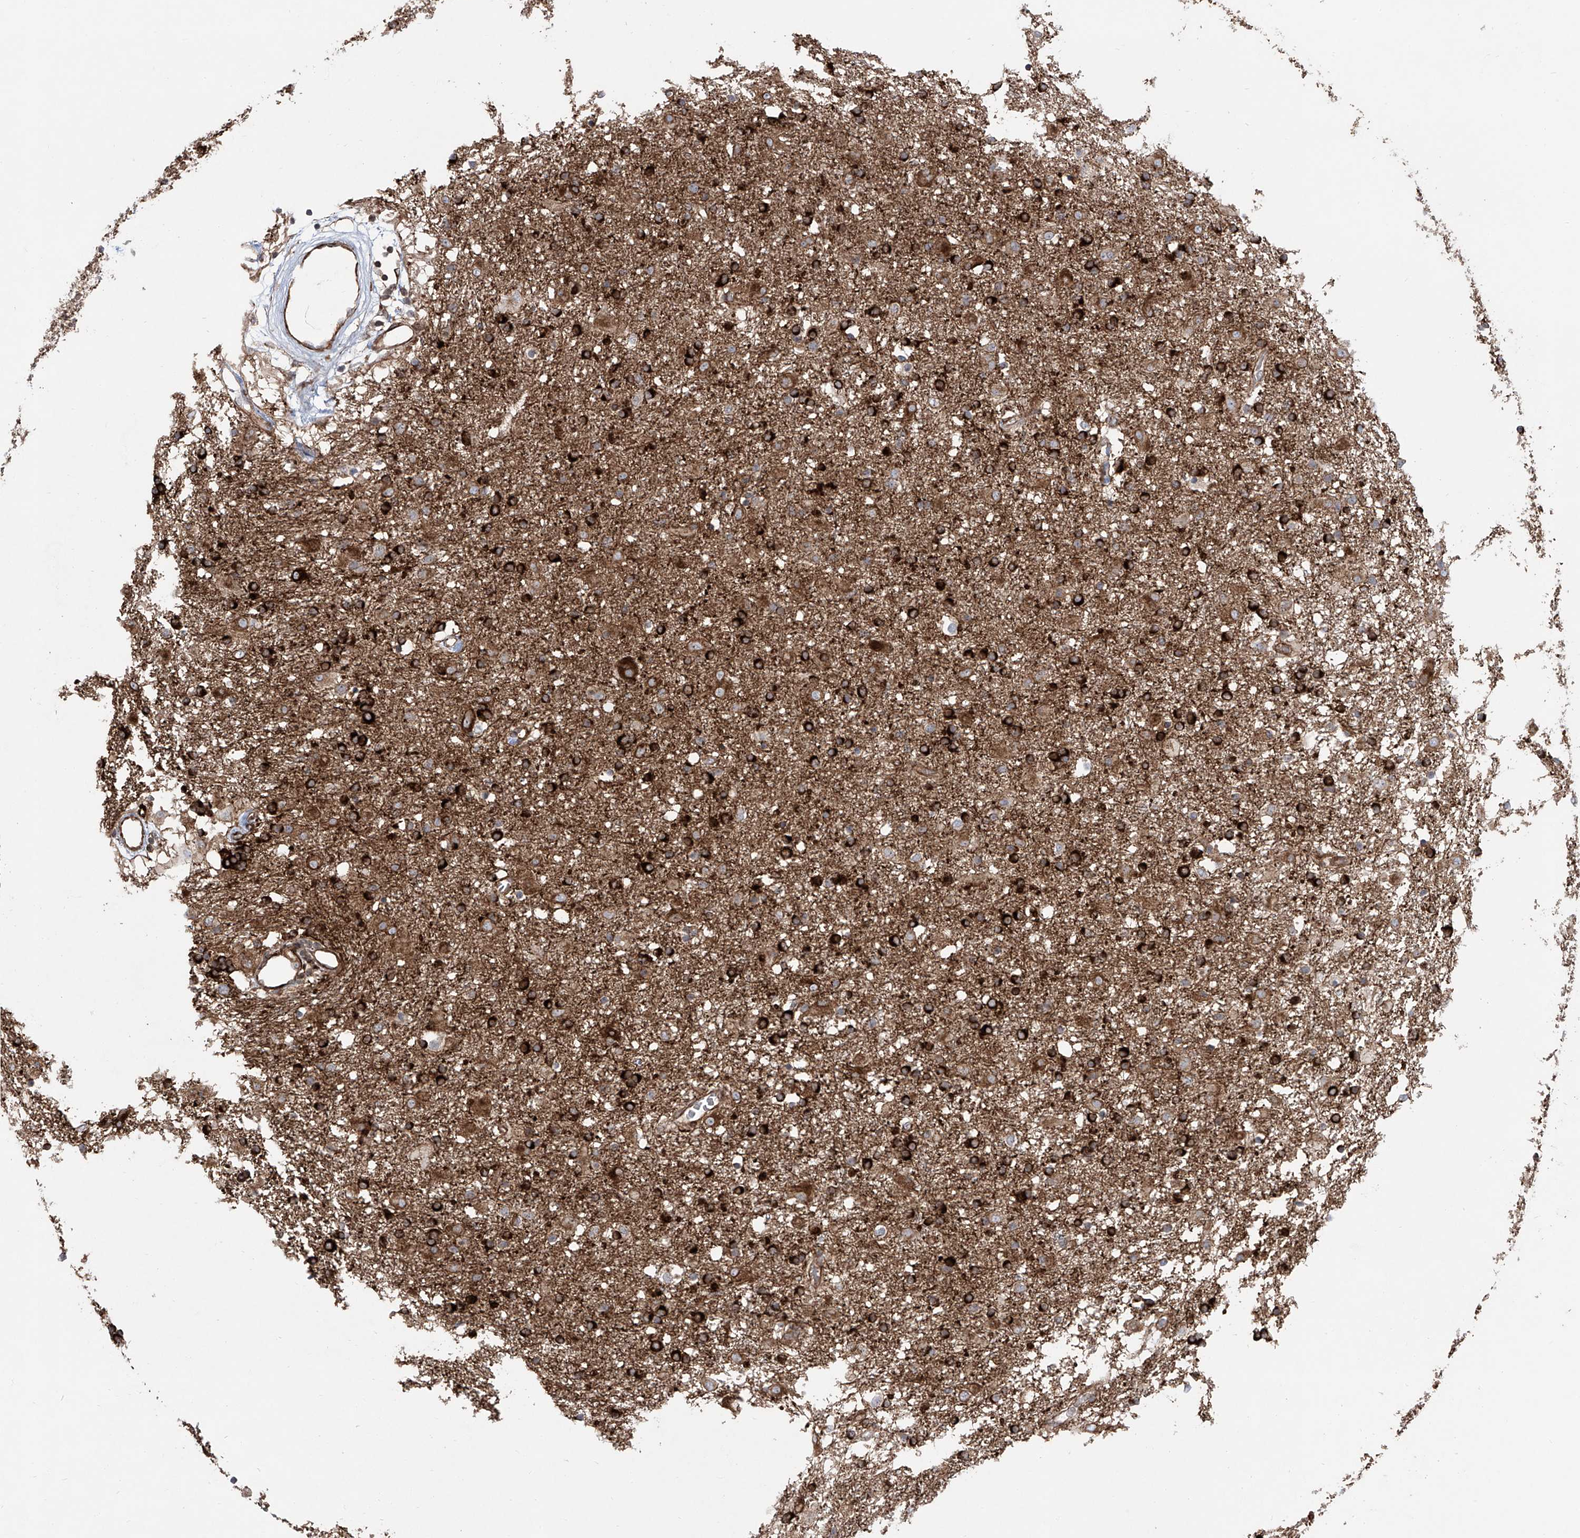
{"staining": {"intensity": "moderate", "quantity": "25%-75%", "location": "cytoplasmic/membranous"}, "tissue": "glioma", "cell_type": "Tumor cells", "image_type": "cancer", "snomed": [{"axis": "morphology", "description": "Glioma, malignant, Low grade"}, {"axis": "topography", "description": "Brain"}], "caption": "The histopathology image demonstrates immunohistochemical staining of glioma. There is moderate cytoplasmic/membranous positivity is seen in about 25%-75% of tumor cells. Using DAB (brown) and hematoxylin (blue) stains, captured at high magnification using brightfield microscopy.", "gene": "APAF1", "patient": {"sex": "male", "age": 65}}